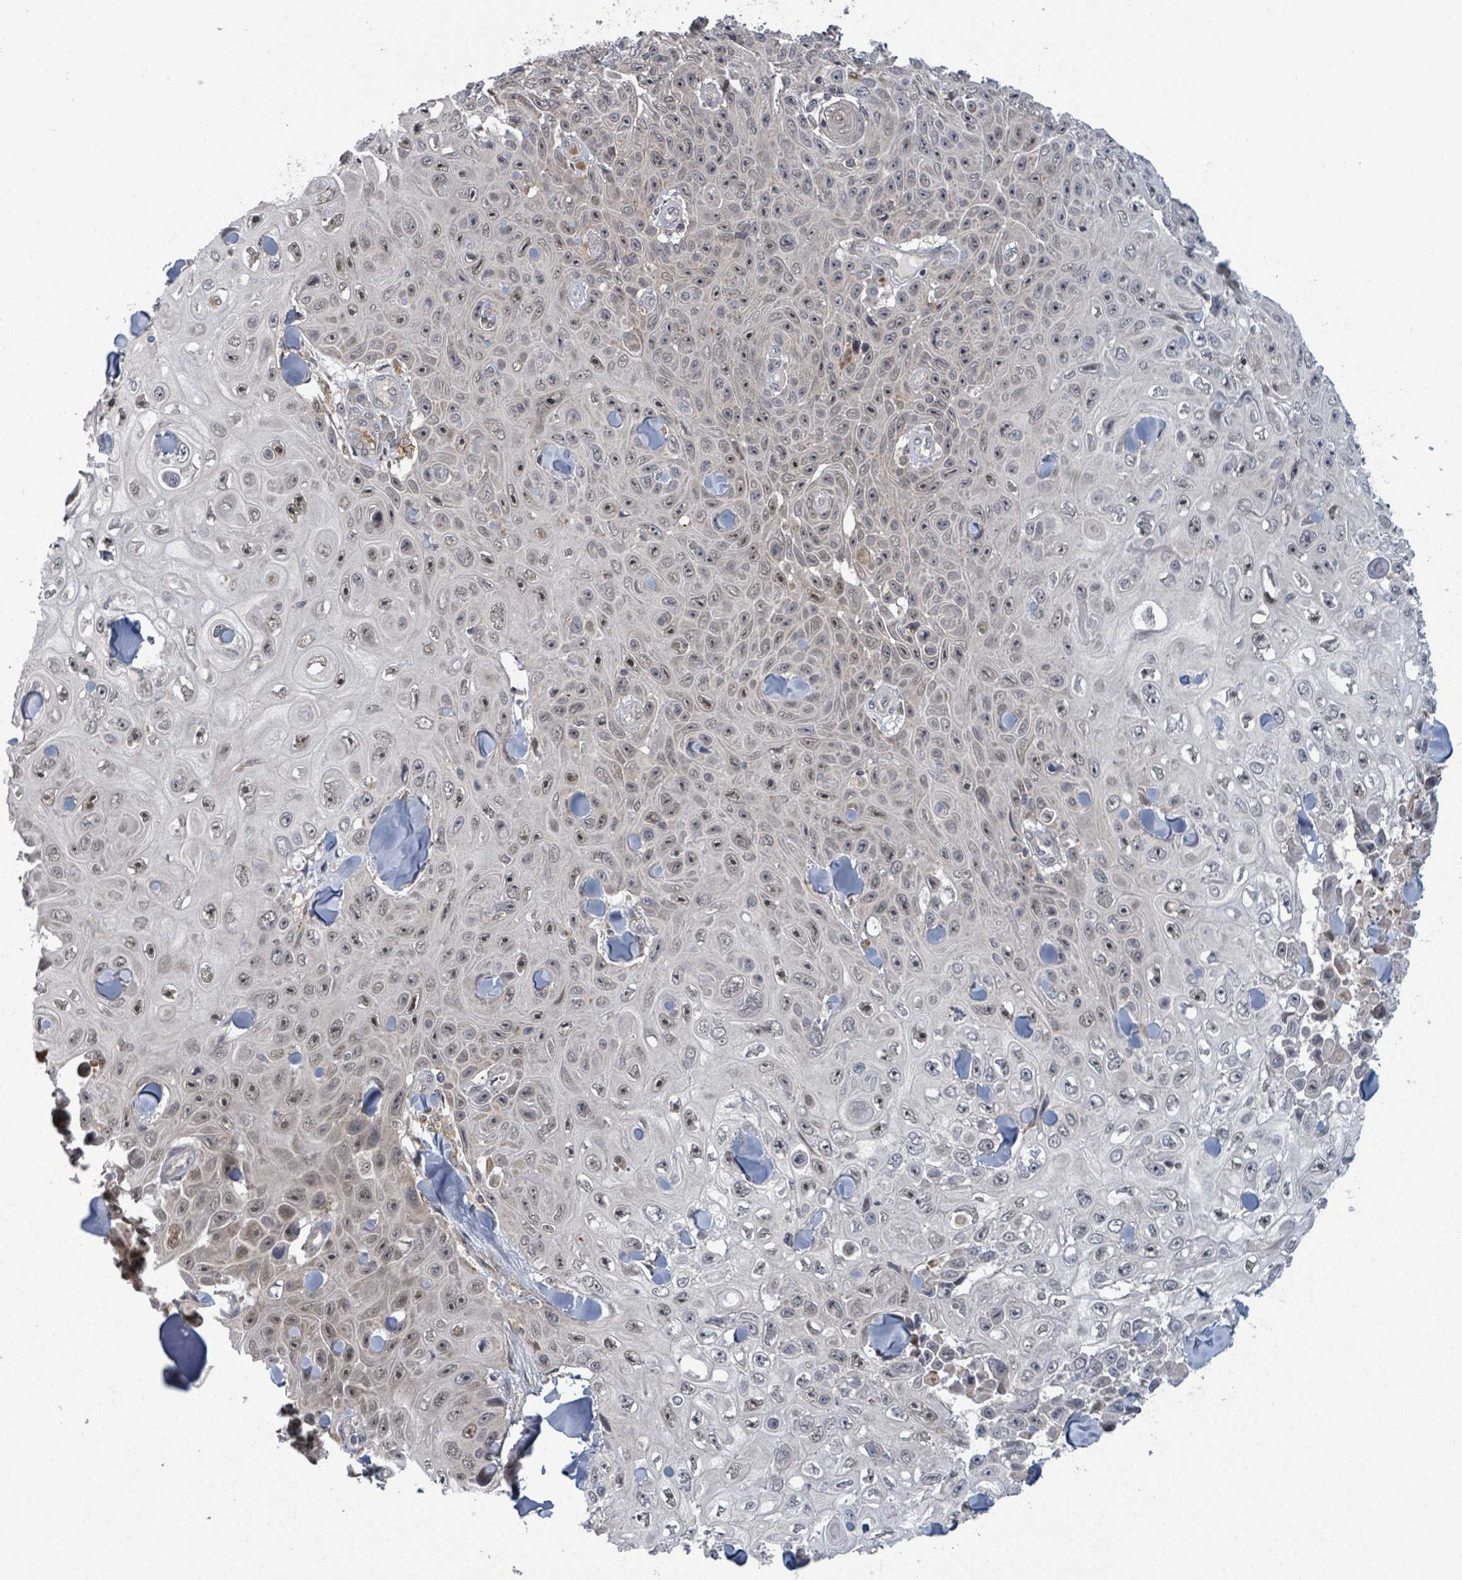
{"staining": {"intensity": "weak", "quantity": "25%-75%", "location": "nuclear"}, "tissue": "skin cancer", "cell_type": "Tumor cells", "image_type": "cancer", "snomed": [{"axis": "morphology", "description": "Squamous cell carcinoma, NOS"}, {"axis": "topography", "description": "Skin"}], "caption": "Brown immunohistochemical staining in skin cancer (squamous cell carcinoma) reveals weak nuclear expression in approximately 25%-75% of tumor cells. Nuclei are stained in blue.", "gene": "GTF3C1", "patient": {"sex": "male", "age": 82}}